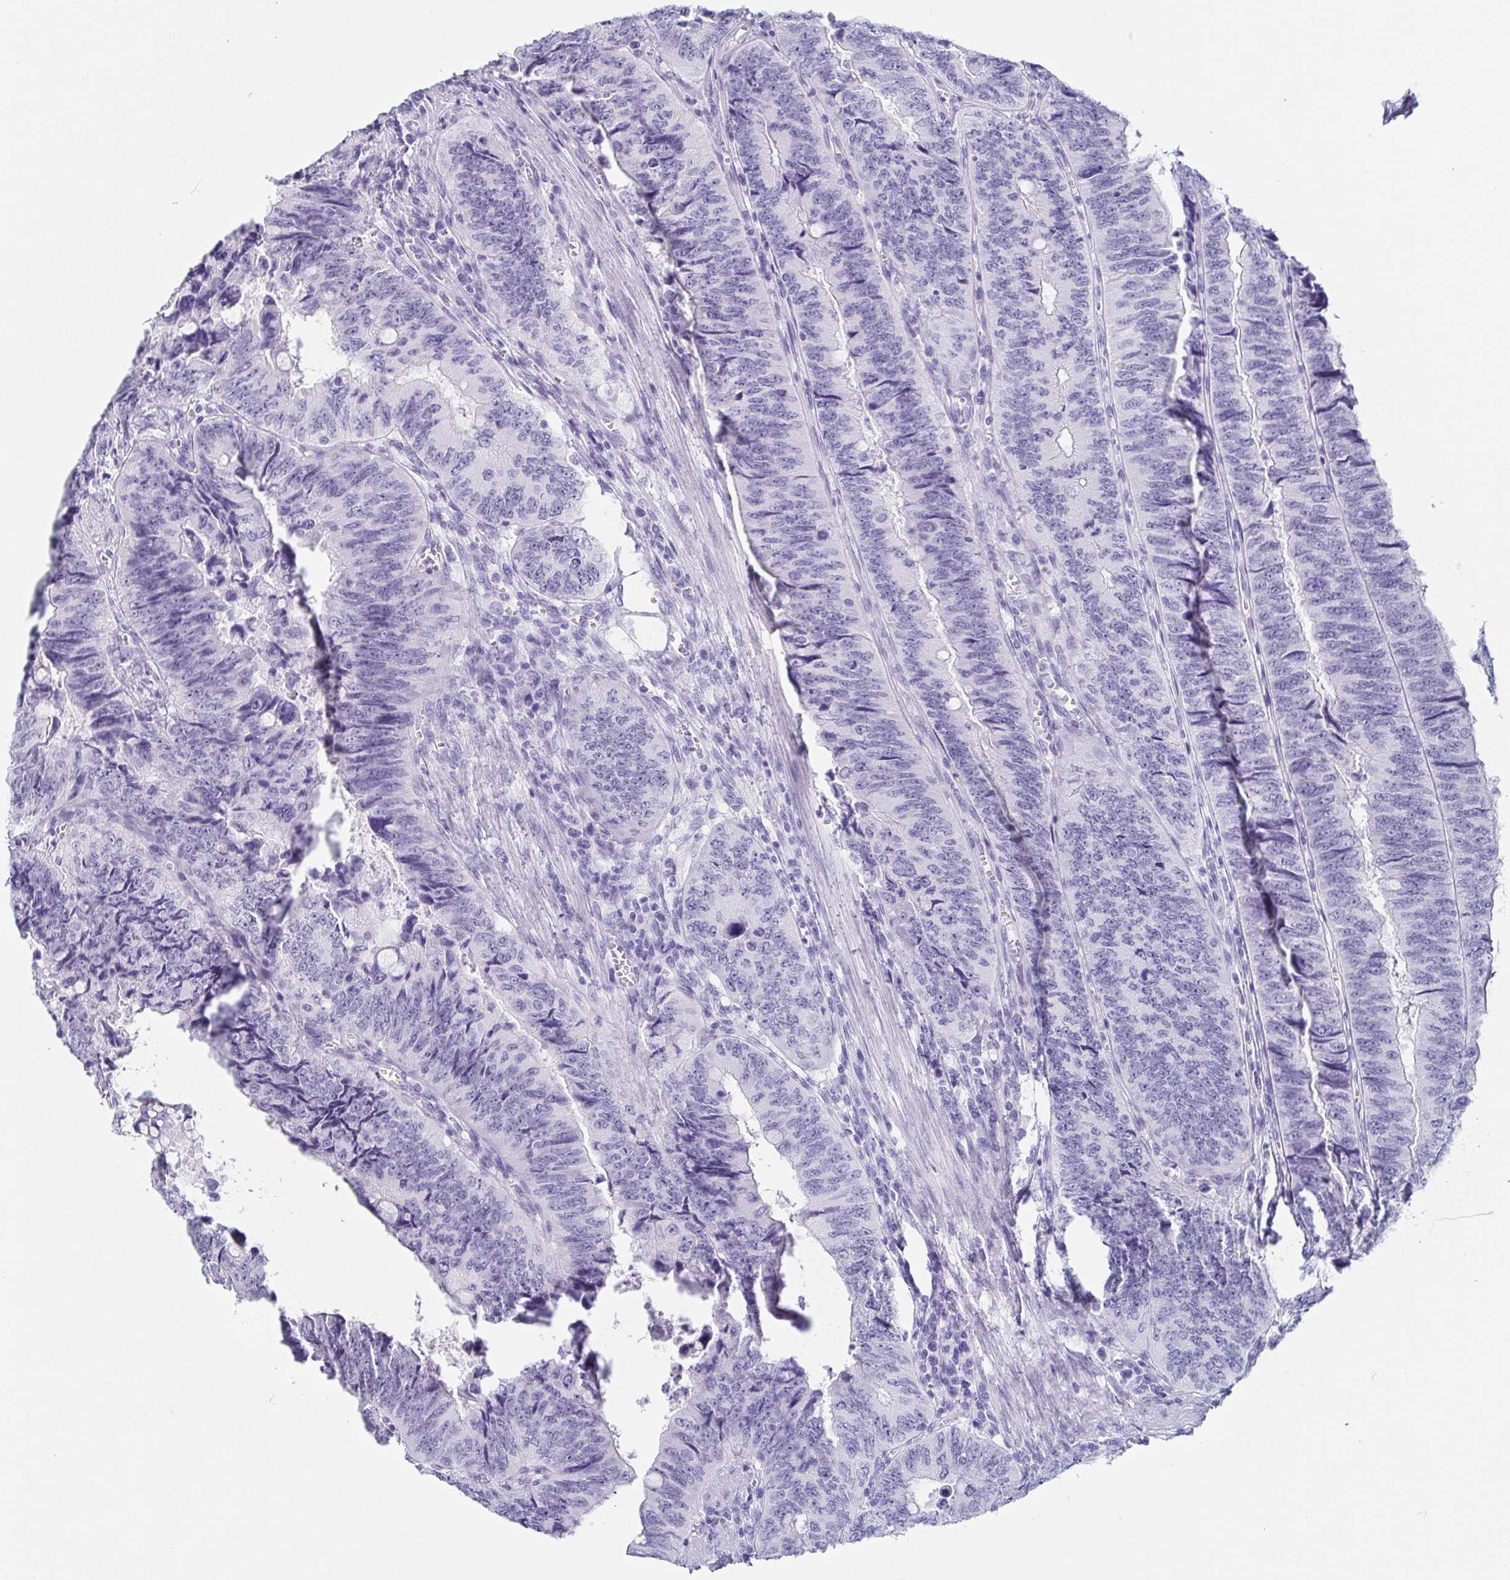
{"staining": {"intensity": "negative", "quantity": "none", "location": "none"}, "tissue": "colorectal cancer", "cell_type": "Tumor cells", "image_type": "cancer", "snomed": [{"axis": "morphology", "description": "Adenocarcinoma, NOS"}, {"axis": "topography", "description": "Colon"}], "caption": "IHC of adenocarcinoma (colorectal) exhibits no staining in tumor cells.", "gene": "ZG16B", "patient": {"sex": "female", "age": 84}}